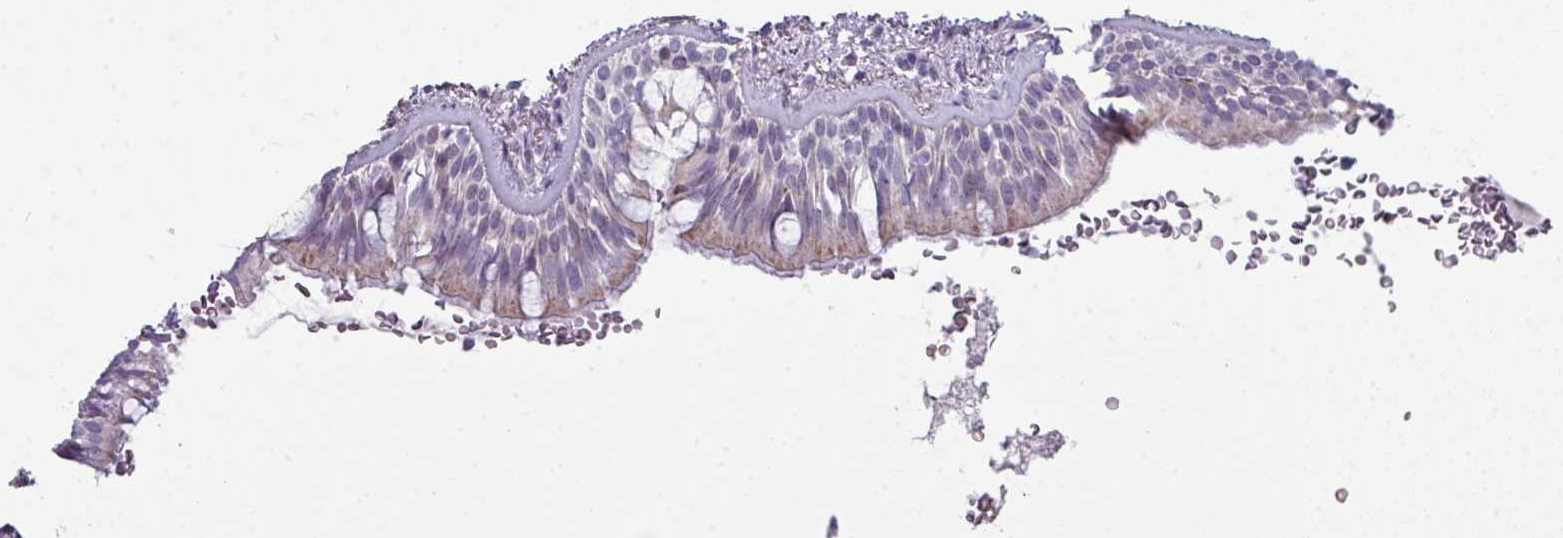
{"staining": {"intensity": "weak", "quantity": "25%-75%", "location": "cytoplasmic/membranous"}, "tissue": "bronchus", "cell_type": "Respiratory epithelial cells", "image_type": "normal", "snomed": [{"axis": "morphology", "description": "Normal tissue, NOS"}, {"axis": "topography", "description": "Lymph node"}, {"axis": "topography", "description": "Cartilage tissue"}, {"axis": "topography", "description": "Bronchus"}], "caption": "A micrograph showing weak cytoplasmic/membranous positivity in approximately 25%-75% of respiratory epithelial cells in benign bronchus, as visualized by brown immunohistochemical staining.", "gene": "ZNF615", "patient": {"sex": "female", "age": 70}}